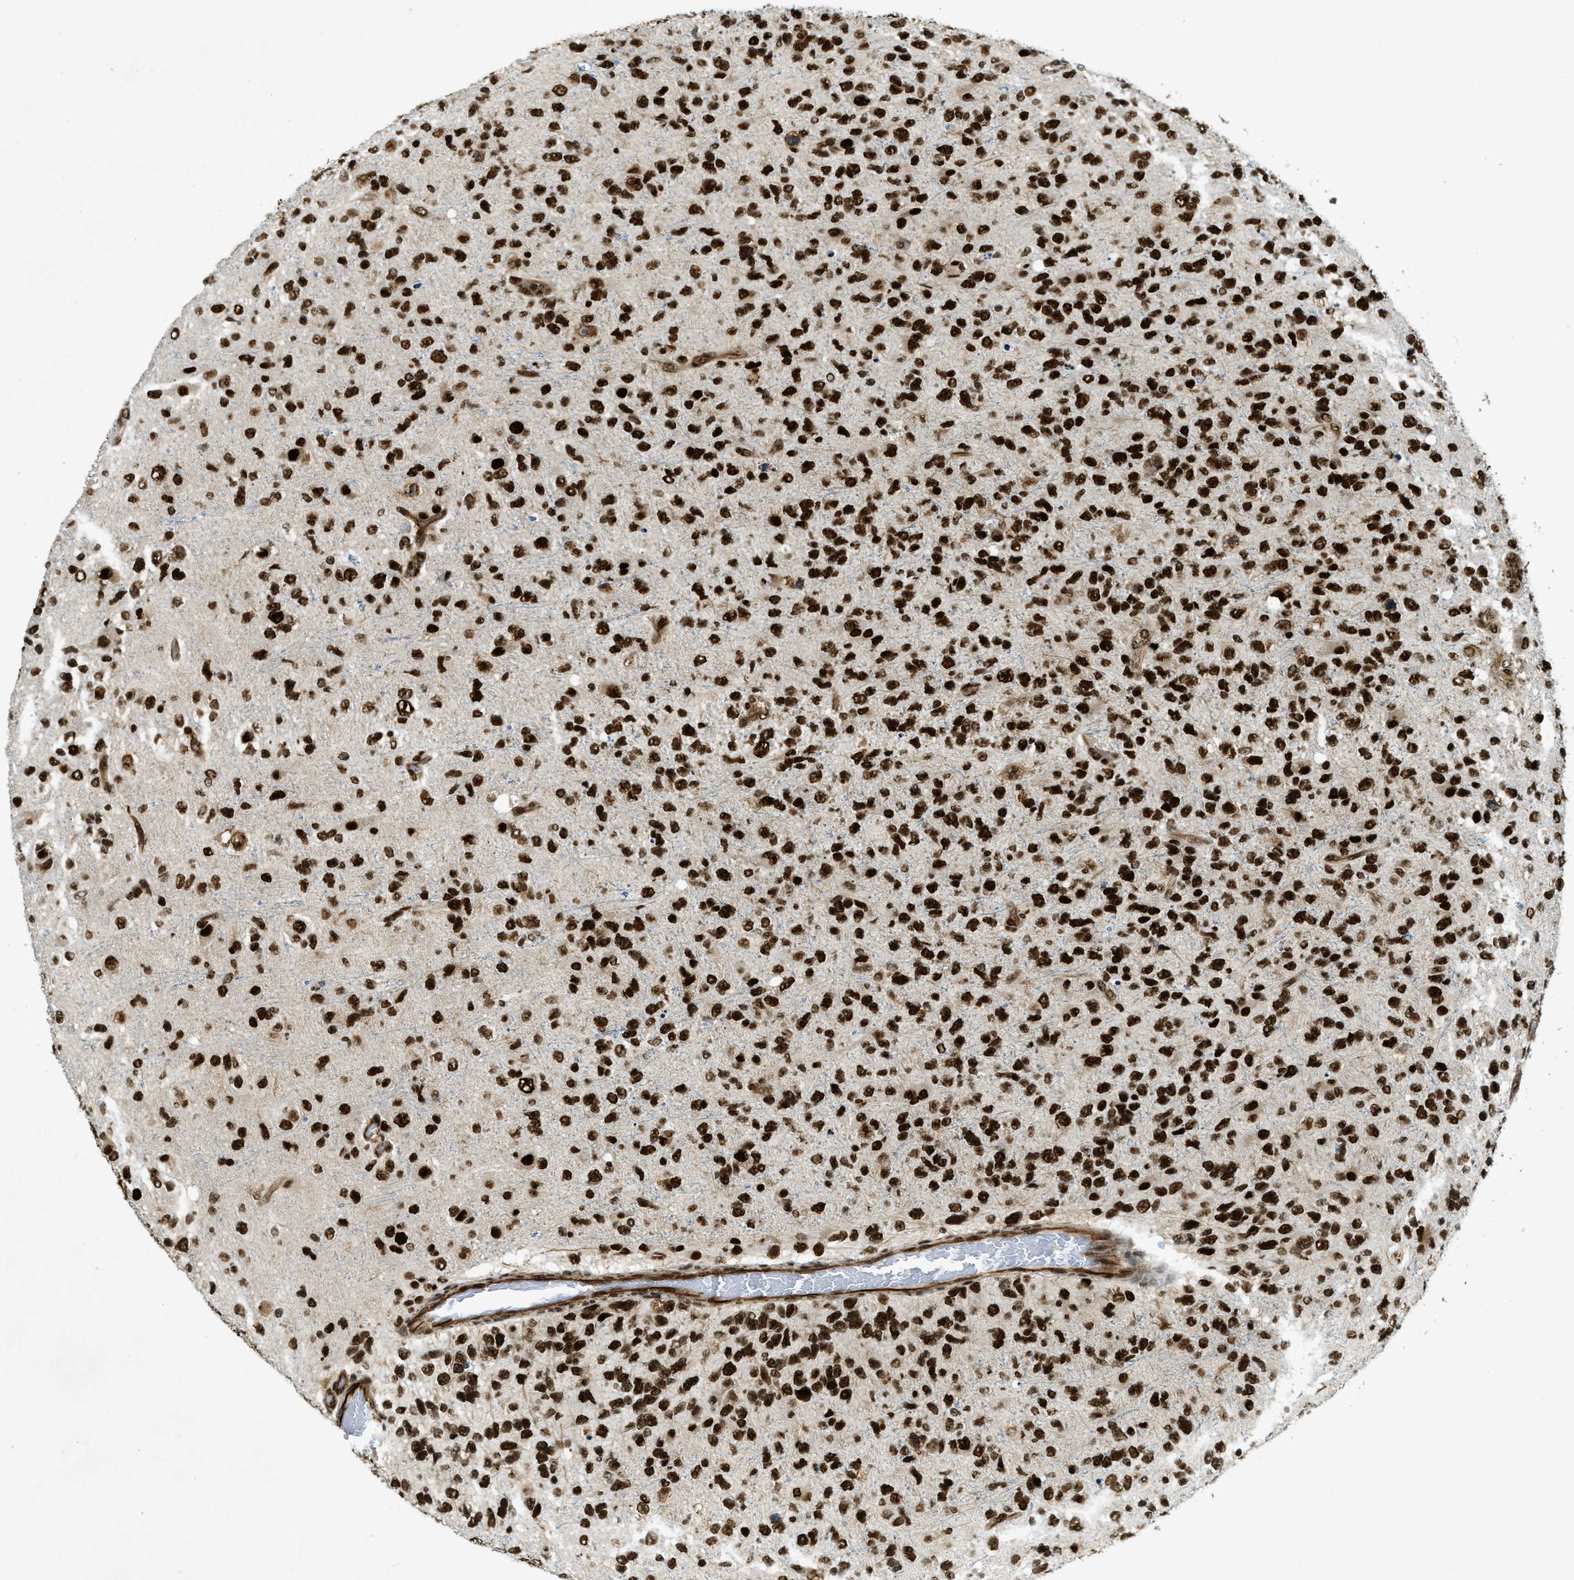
{"staining": {"intensity": "strong", "quantity": ">75%", "location": "nuclear"}, "tissue": "glioma", "cell_type": "Tumor cells", "image_type": "cancer", "snomed": [{"axis": "morphology", "description": "Glioma, malignant, High grade"}, {"axis": "topography", "description": "Brain"}], "caption": "Immunohistochemistry (IHC) (DAB (3,3'-diaminobenzidine)) staining of glioma demonstrates strong nuclear protein positivity in approximately >75% of tumor cells.", "gene": "ZFR", "patient": {"sex": "female", "age": 58}}